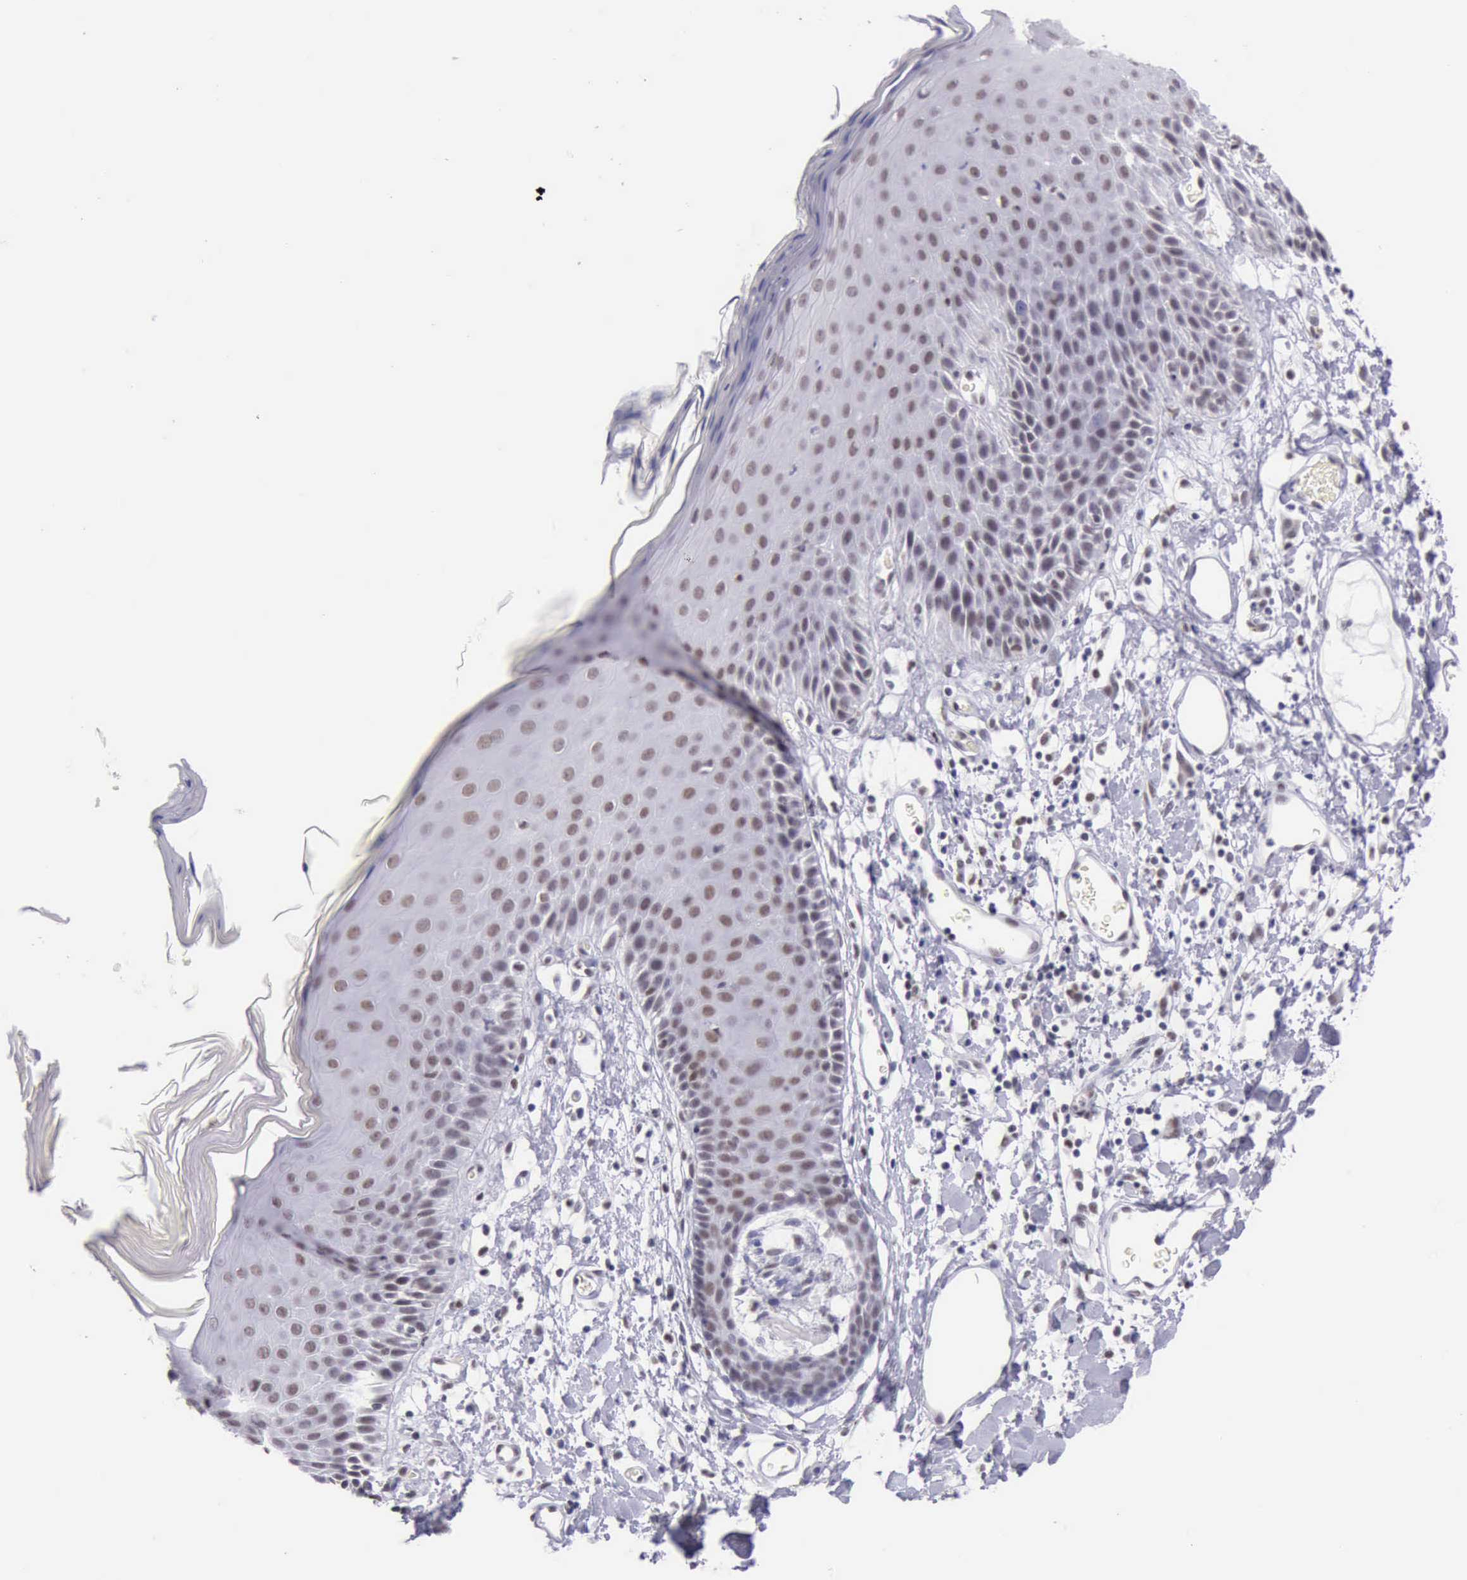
{"staining": {"intensity": "weak", "quantity": "25%-75%", "location": "nuclear"}, "tissue": "skin", "cell_type": "Epidermal cells", "image_type": "normal", "snomed": [{"axis": "morphology", "description": "Normal tissue, NOS"}, {"axis": "topography", "description": "Vulva"}, {"axis": "topography", "description": "Peripheral nerve tissue"}], "caption": "Brown immunohistochemical staining in normal human skin shows weak nuclear staining in about 25%-75% of epidermal cells.", "gene": "EP300", "patient": {"sex": "female", "age": 68}}